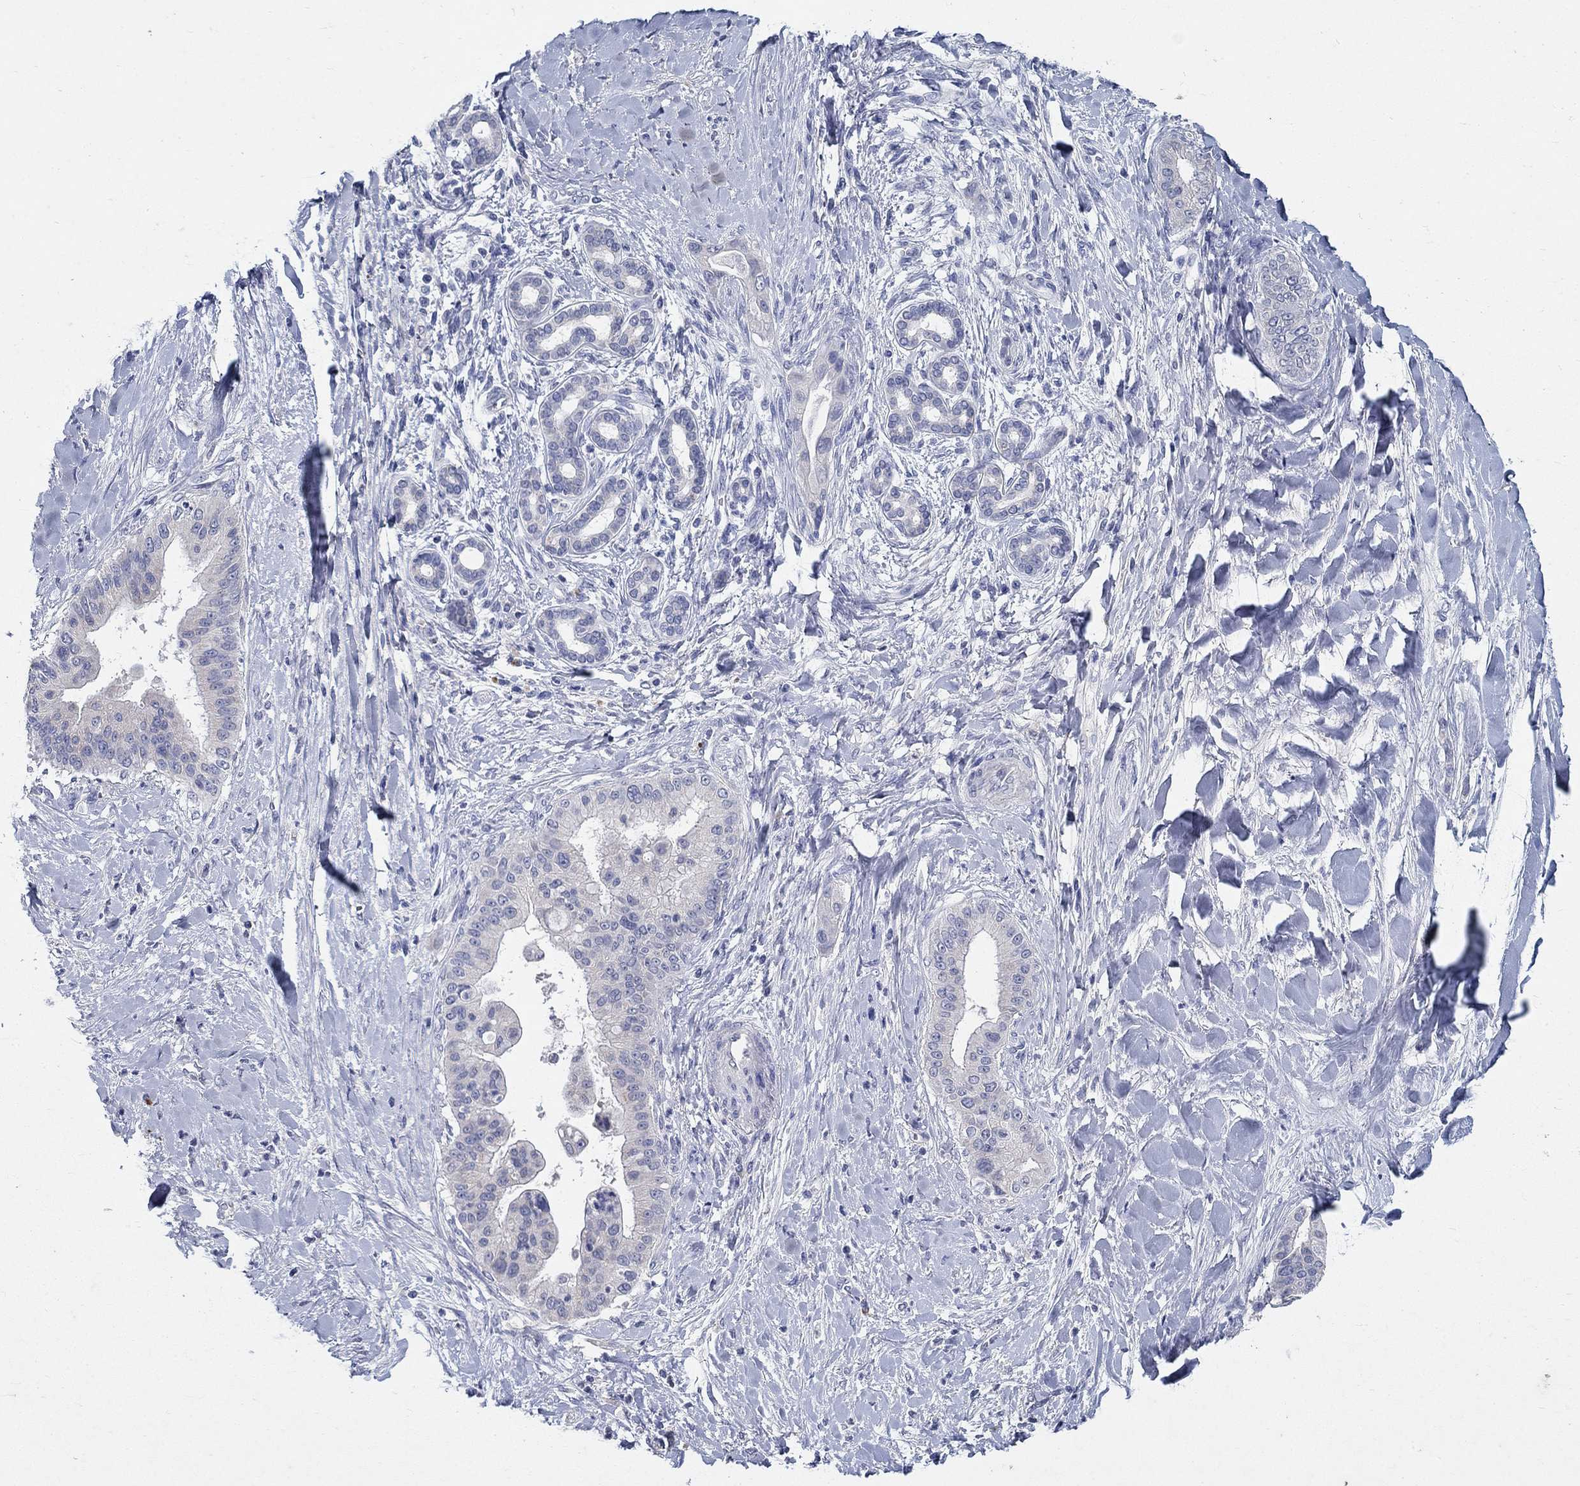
{"staining": {"intensity": "negative", "quantity": "none", "location": "none"}, "tissue": "liver cancer", "cell_type": "Tumor cells", "image_type": "cancer", "snomed": [{"axis": "morphology", "description": "Cholangiocarcinoma"}, {"axis": "topography", "description": "Liver"}], "caption": "Immunohistochemistry (IHC) of human liver cholangiocarcinoma exhibits no expression in tumor cells.", "gene": "PROZ", "patient": {"sex": "female", "age": 54}}